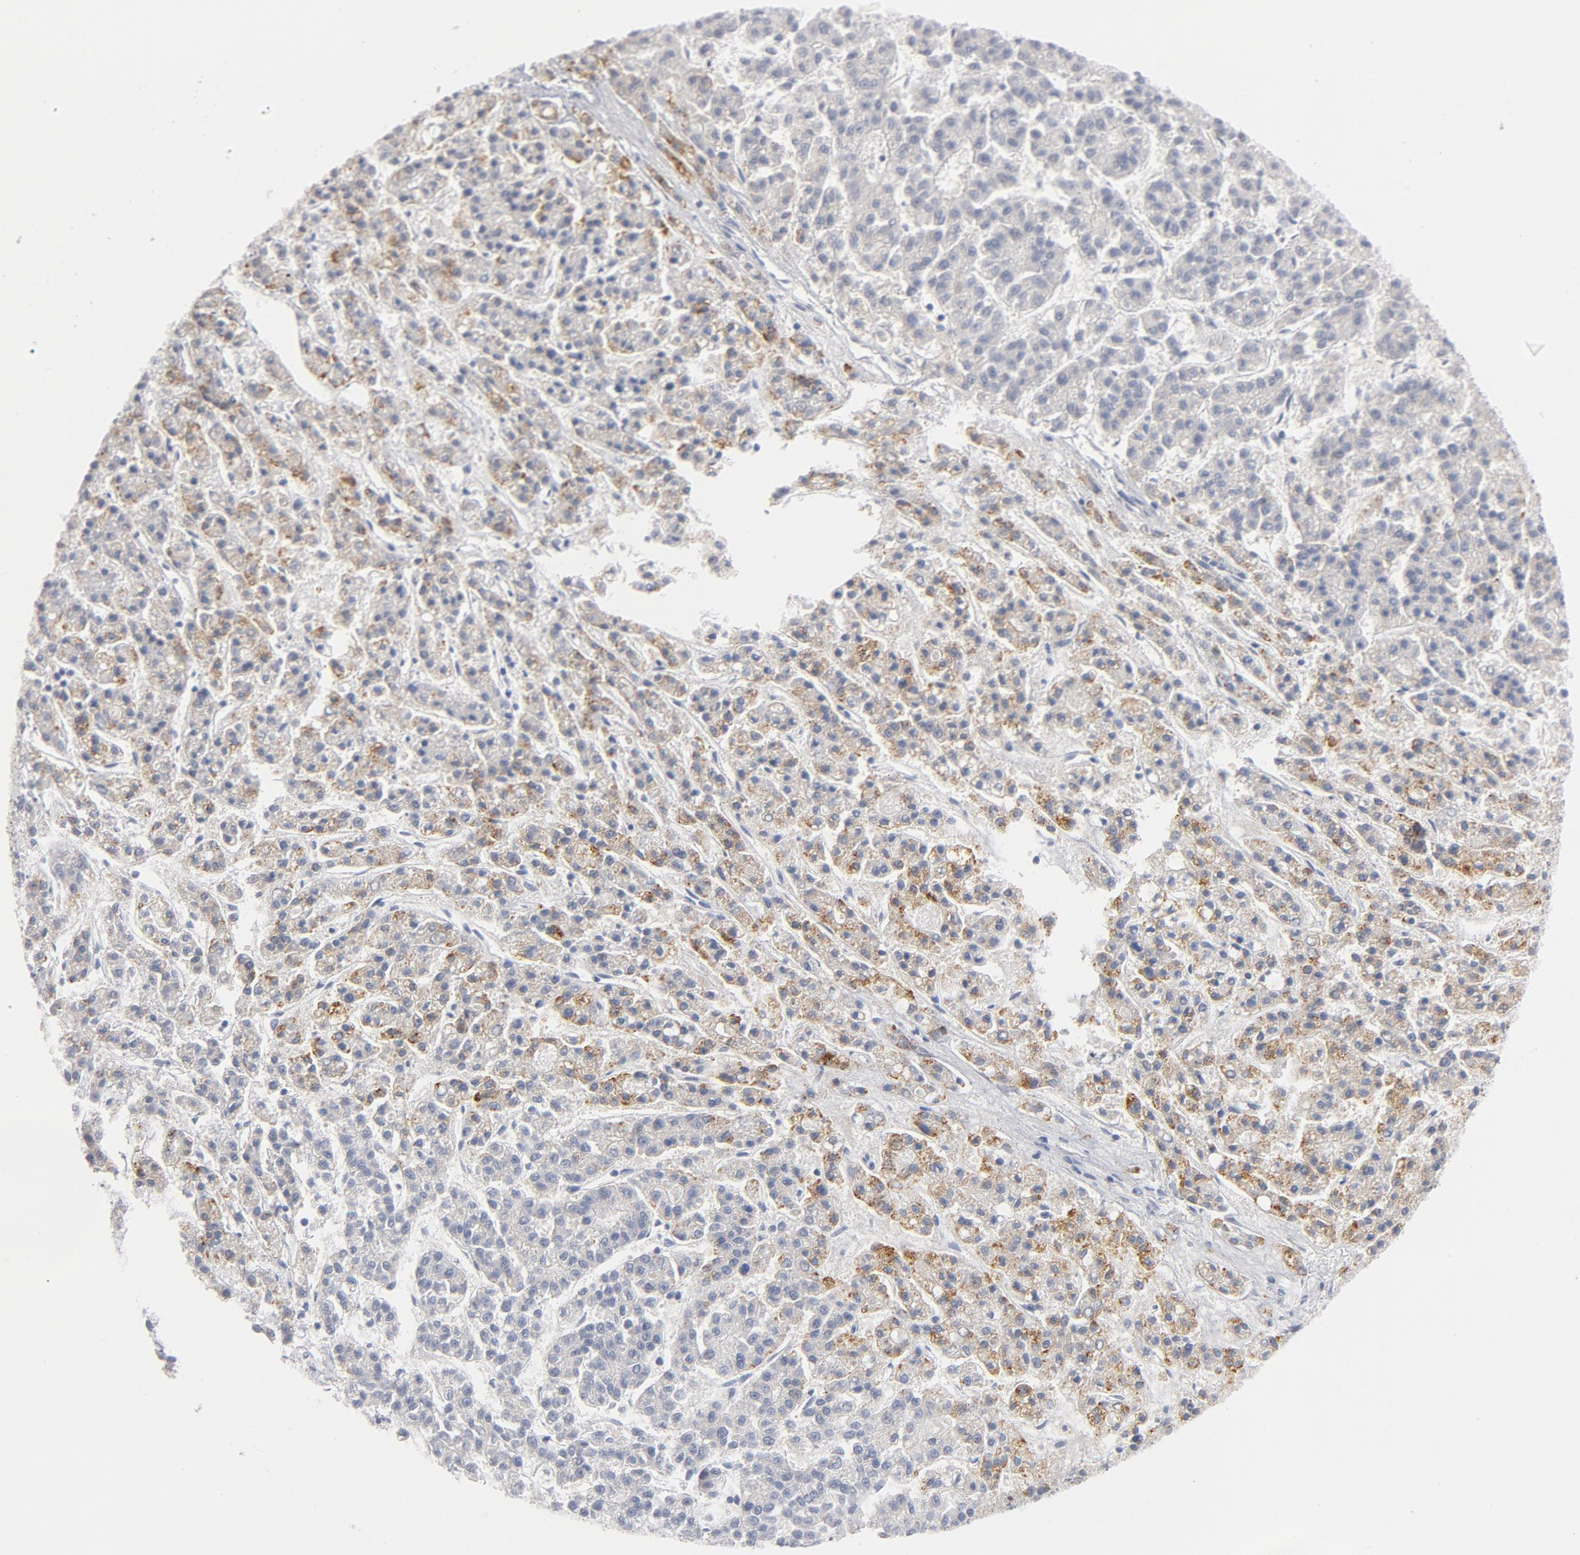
{"staining": {"intensity": "moderate", "quantity": "25%-75%", "location": "cytoplasmic/membranous"}, "tissue": "liver cancer", "cell_type": "Tumor cells", "image_type": "cancer", "snomed": [{"axis": "morphology", "description": "Carcinoma, Hepatocellular, NOS"}, {"axis": "topography", "description": "Liver"}], "caption": "High-power microscopy captured an immunohistochemistry image of liver cancer, revealing moderate cytoplasmic/membranous staining in about 25%-75% of tumor cells.", "gene": "BAP1", "patient": {"sex": "male", "age": 70}}